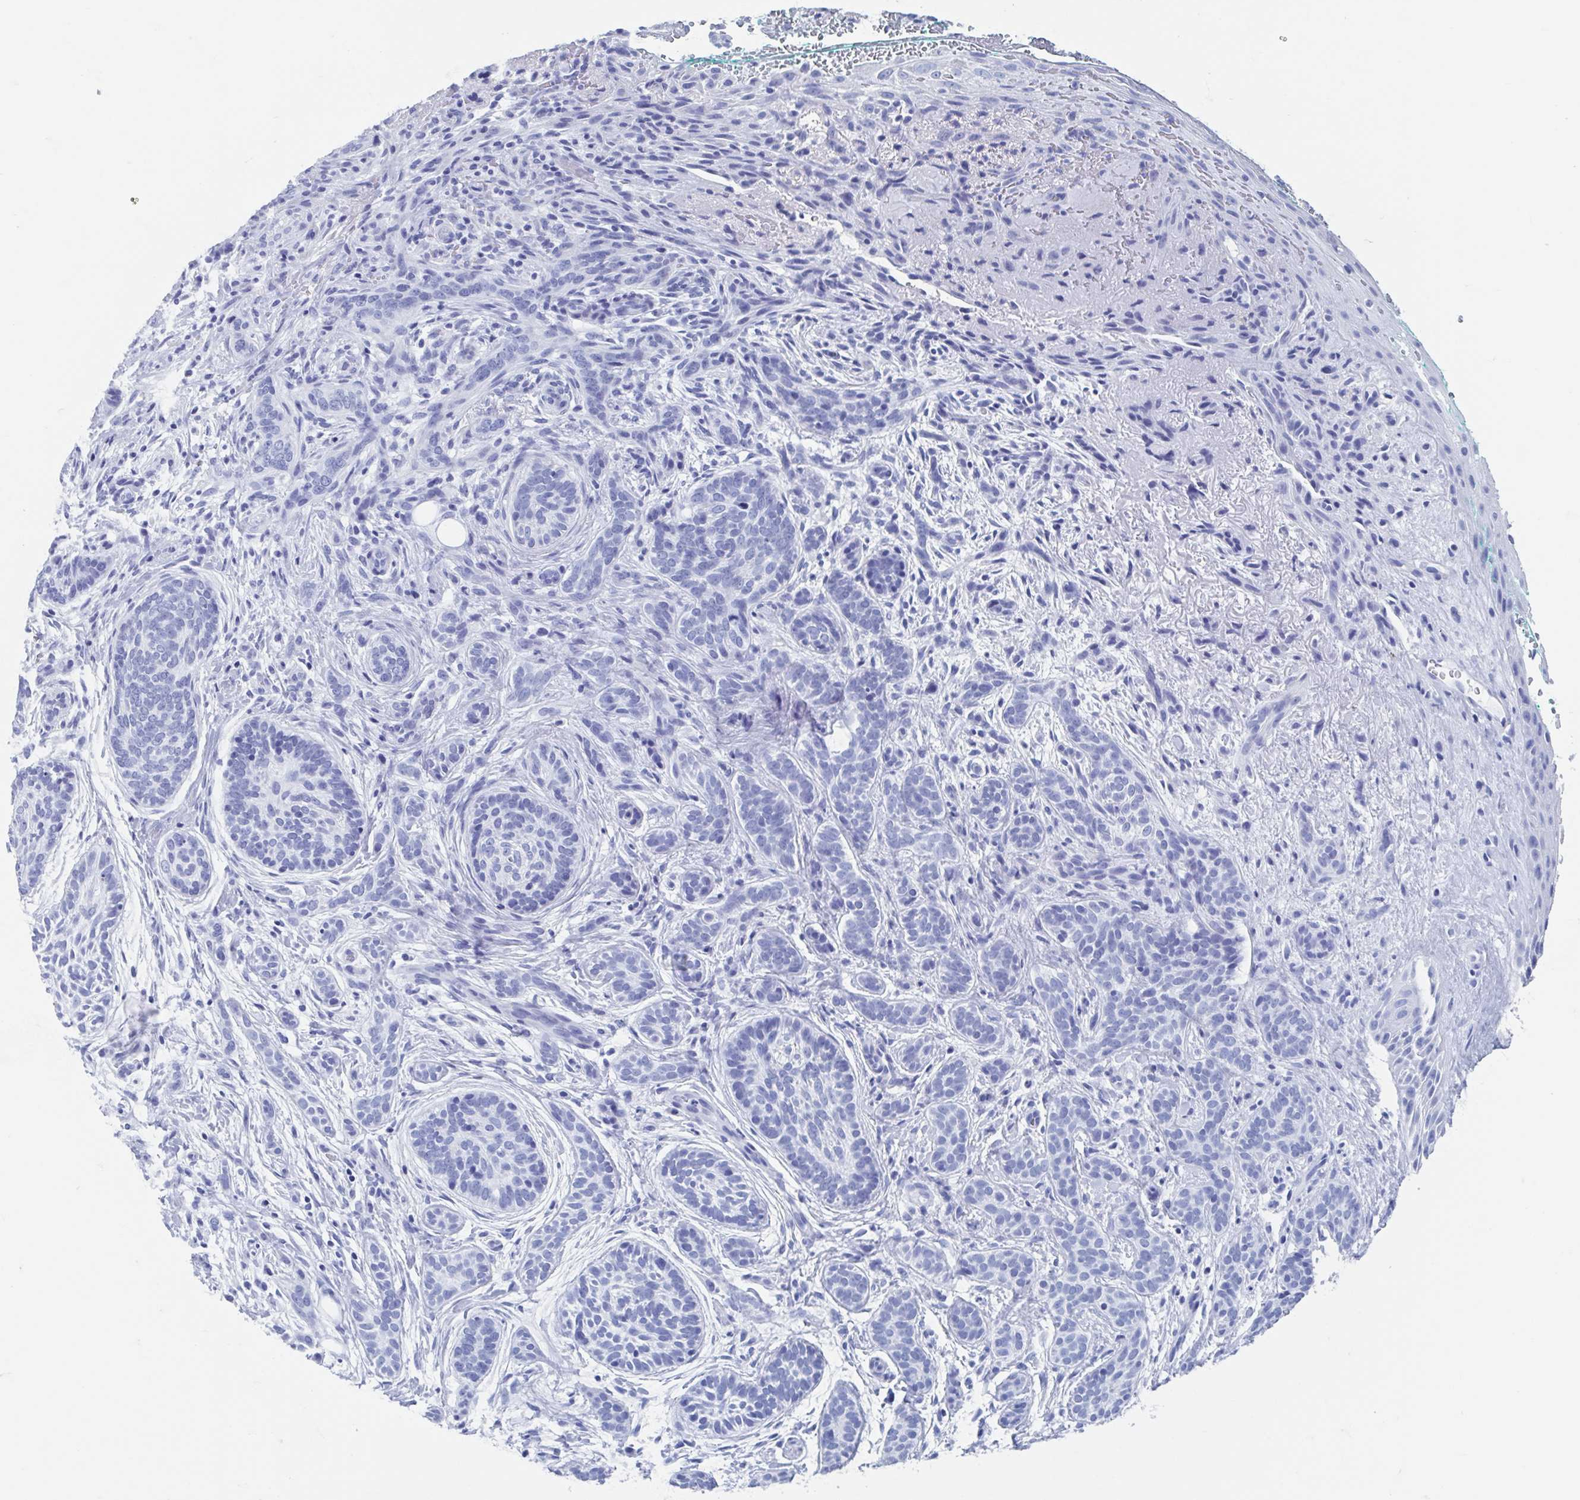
{"staining": {"intensity": "negative", "quantity": "none", "location": "none"}, "tissue": "skin cancer", "cell_type": "Tumor cells", "image_type": "cancer", "snomed": [{"axis": "morphology", "description": "Basal cell carcinoma"}, {"axis": "topography", "description": "Skin"}], "caption": "This micrograph is of skin basal cell carcinoma stained with immunohistochemistry to label a protein in brown with the nuclei are counter-stained blue. There is no expression in tumor cells.", "gene": "C10orf53", "patient": {"sex": "male", "age": 63}}